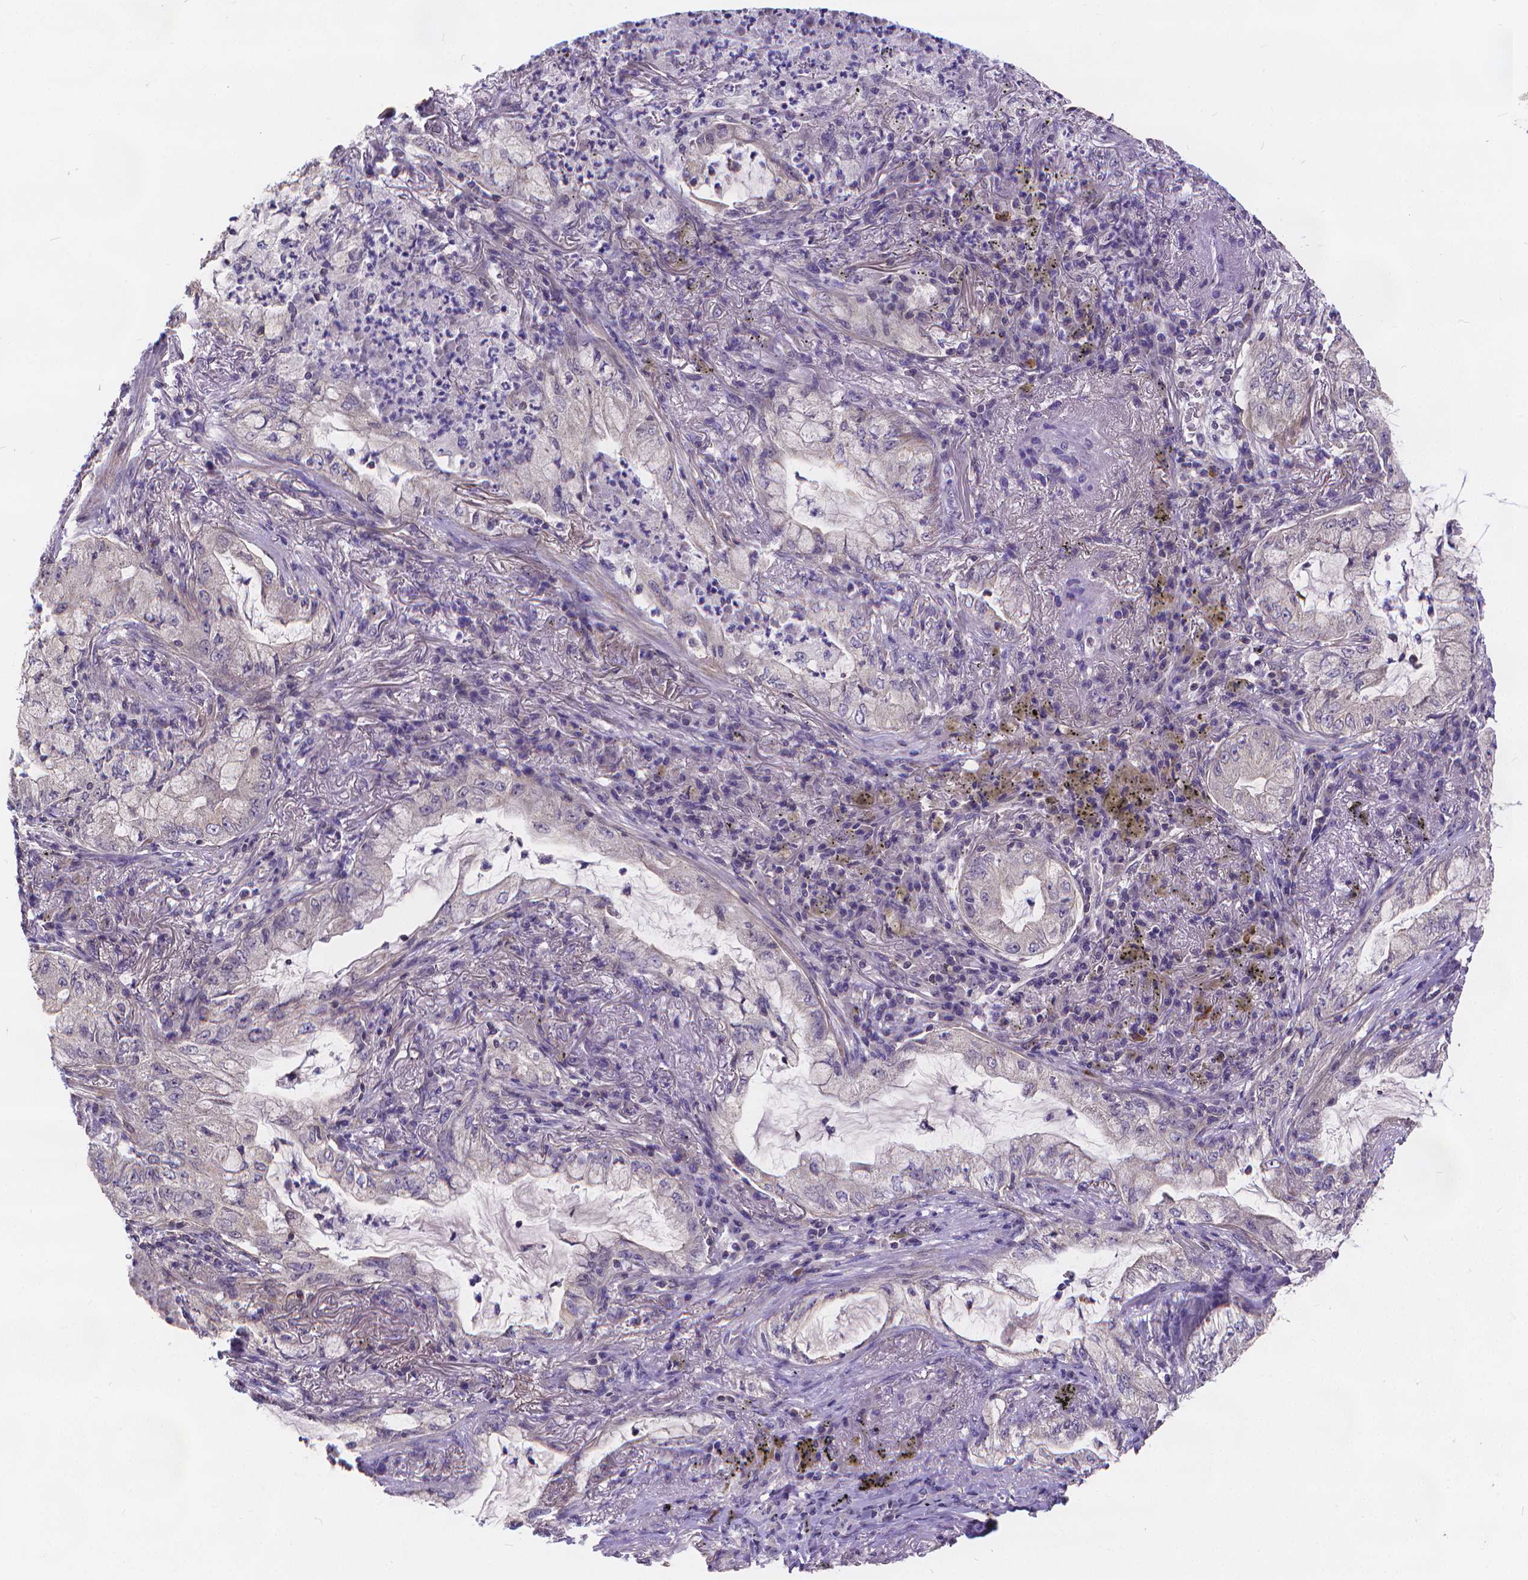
{"staining": {"intensity": "negative", "quantity": "none", "location": "none"}, "tissue": "lung cancer", "cell_type": "Tumor cells", "image_type": "cancer", "snomed": [{"axis": "morphology", "description": "Adenocarcinoma, NOS"}, {"axis": "topography", "description": "Lung"}], "caption": "The micrograph displays no significant positivity in tumor cells of lung adenocarcinoma.", "gene": "GLRB", "patient": {"sex": "female", "age": 73}}